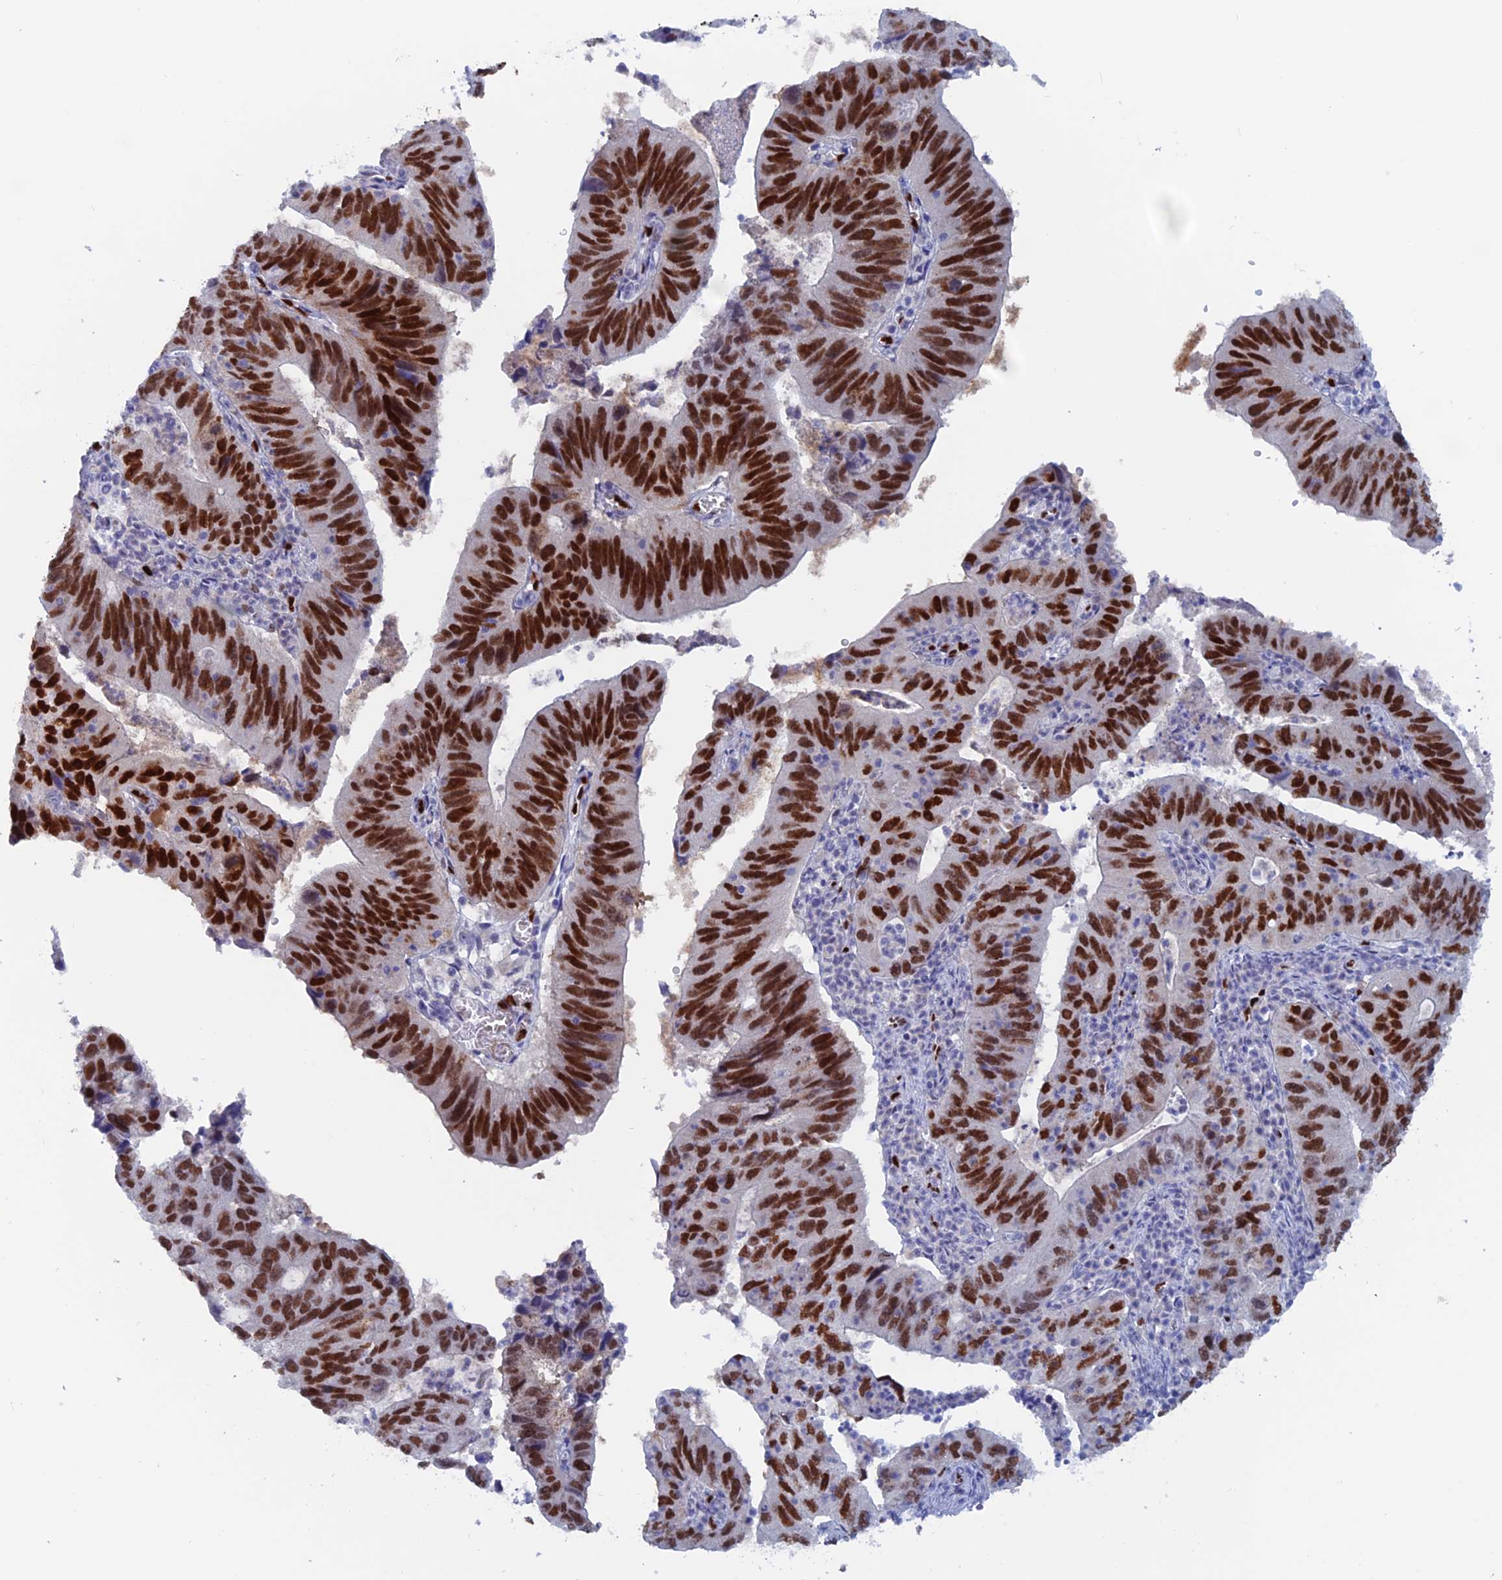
{"staining": {"intensity": "strong", "quantity": ">75%", "location": "nuclear"}, "tissue": "stomach cancer", "cell_type": "Tumor cells", "image_type": "cancer", "snomed": [{"axis": "morphology", "description": "Adenocarcinoma, NOS"}, {"axis": "topography", "description": "Stomach"}], "caption": "Tumor cells display high levels of strong nuclear expression in approximately >75% of cells in human adenocarcinoma (stomach).", "gene": "NOL4L", "patient": {"sex": "male", "age": 59}}